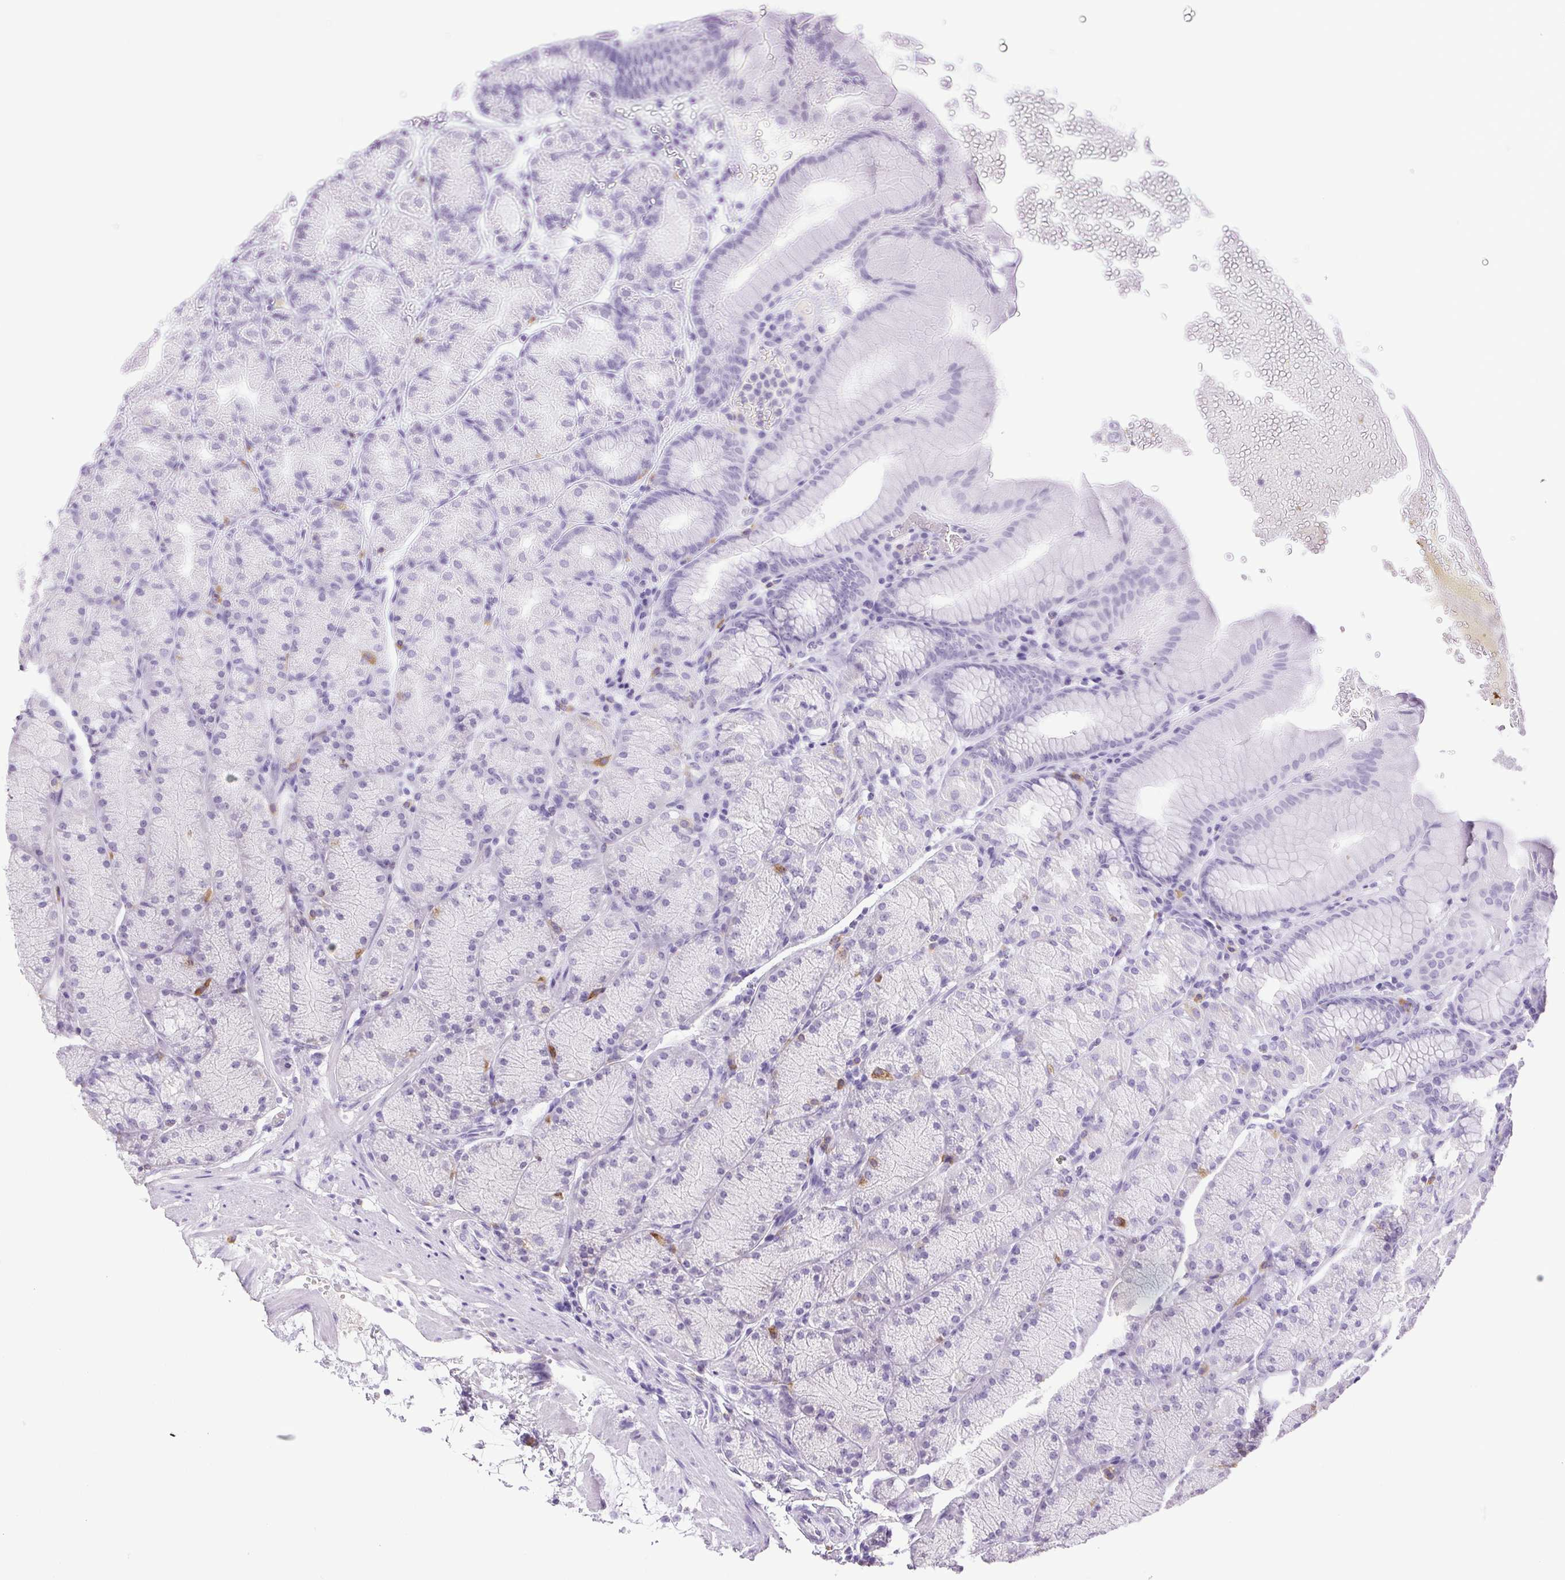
{"staining": {"intensity": "moderate", "quantity": "<25%", "location": "cytoplasmic/membranous"}, "tissue": "stomach", "cell_type": "Glandular cells", "image_type": "normal", "snomed": [{"axis": "morphology", "description": "Normal tissue, NOS"}, {"axis": "topography", "description": "Stomach, upper"}, {"axis": "topography", "description": "Stomach"}], "caption": "Protein analysis of normal stomach demonstrates moderate cytoplasmic/membranous positivity in approximately <25% of glandular cells. The protein of interest is stained brown, and the nuclei are stained in blue (DAB IHC with brightfield microscopy, high magnification).", "gene": "PAPPA2", "patient": {"sex": "male", "age": 76}}